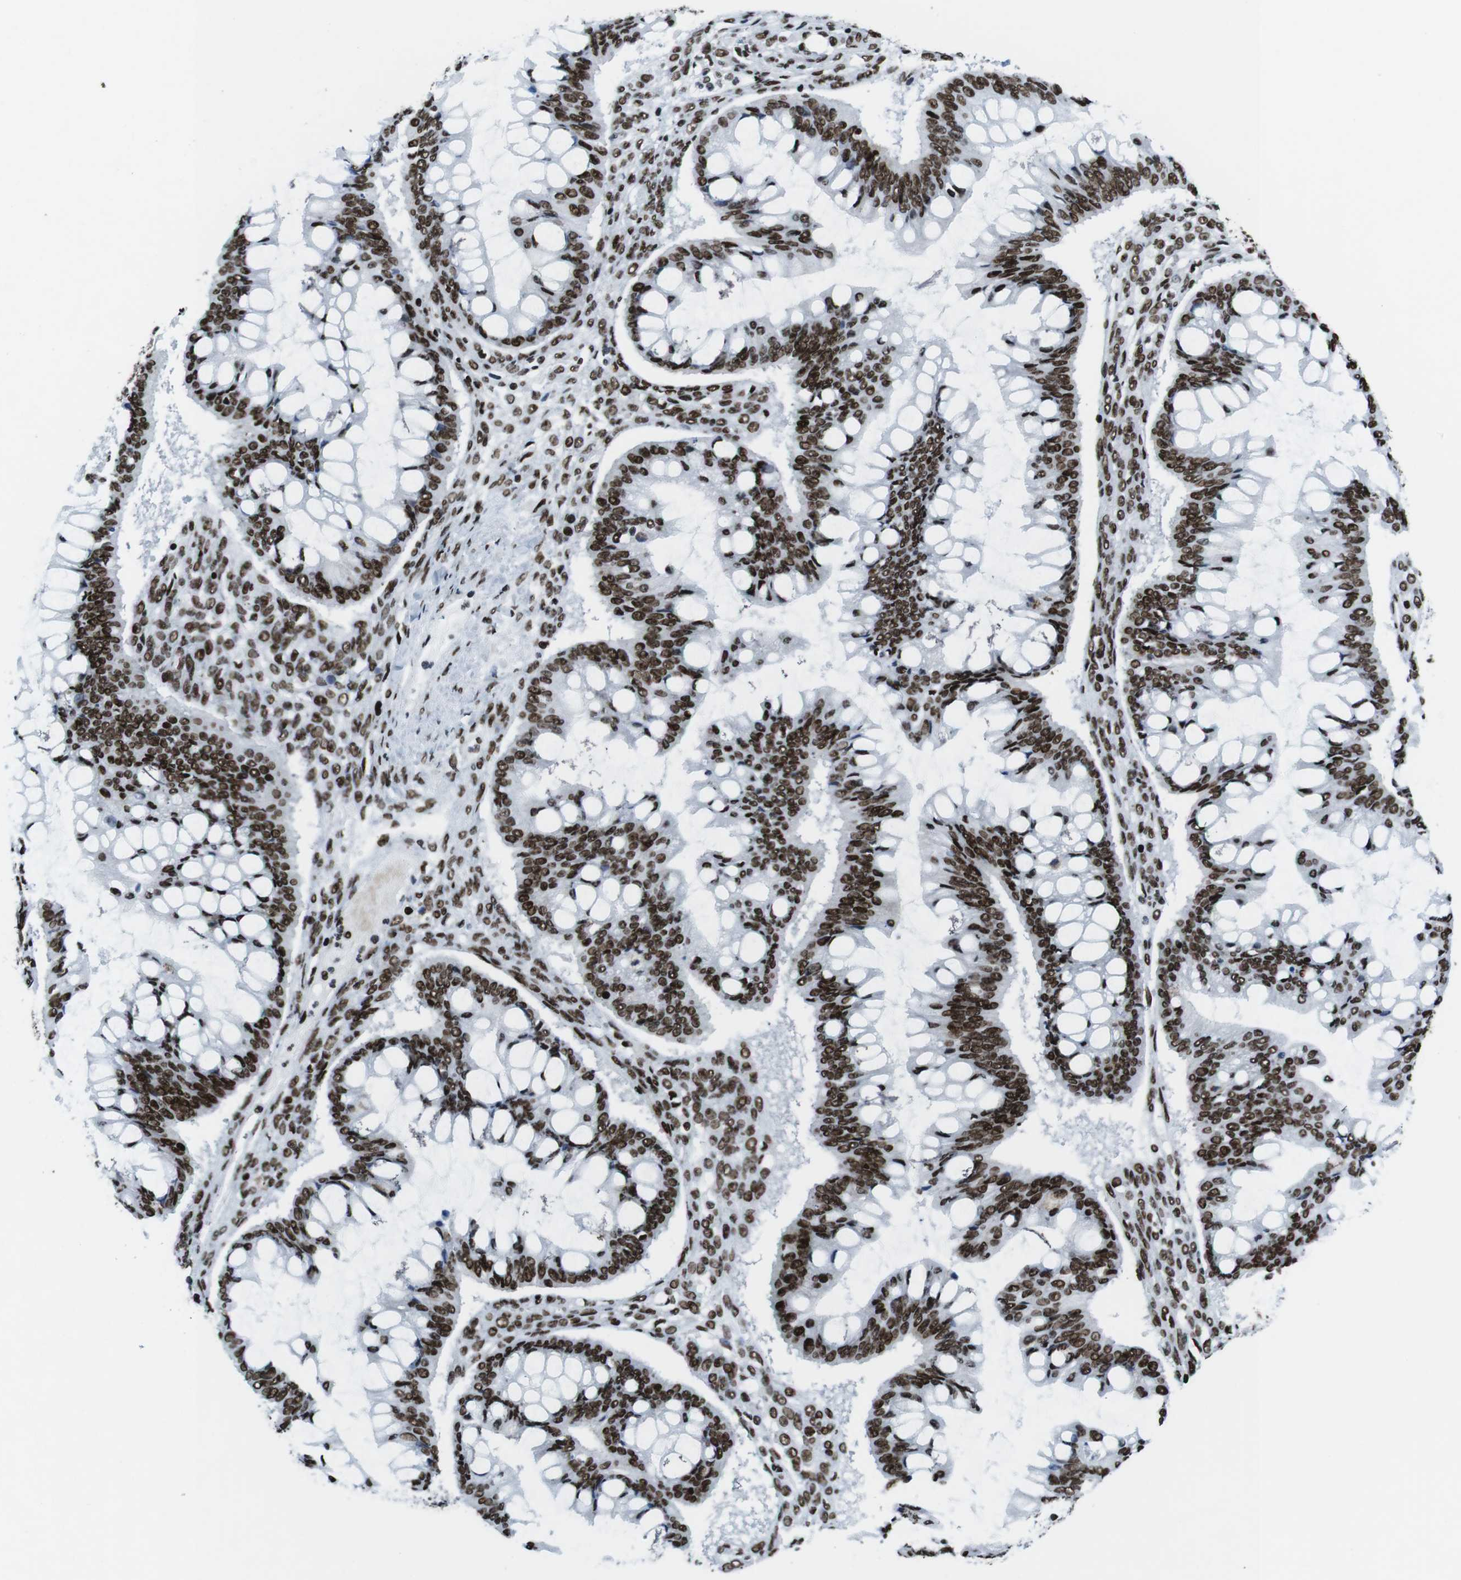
{"staining": {"intensity": "strong", "quantity": ">75%", "location": "nuclear"}, "tissue": "ovarian cancer", "cell_type": "Tumor cells", "image_type": "cancer", "snomed": [{"axis": "morphology", "description": "Cystadenocarcinoma, mucinous, NOS"}, {"axis": "topography", "description": "Ovary"}], "caption": "IHC staining of mucinous cystadenocarcinoma (ovarian), which reveals high levels of strong nuclear positivity in about >75% of tumor cells indicating strong nuclear protein positivity. The staining was performed using DAB (brown) for protein detection and nuclei were counterstained in hematoxylin (blue).", "gene": "CITED2", "patient": {"sex": "female", "age": 73}}